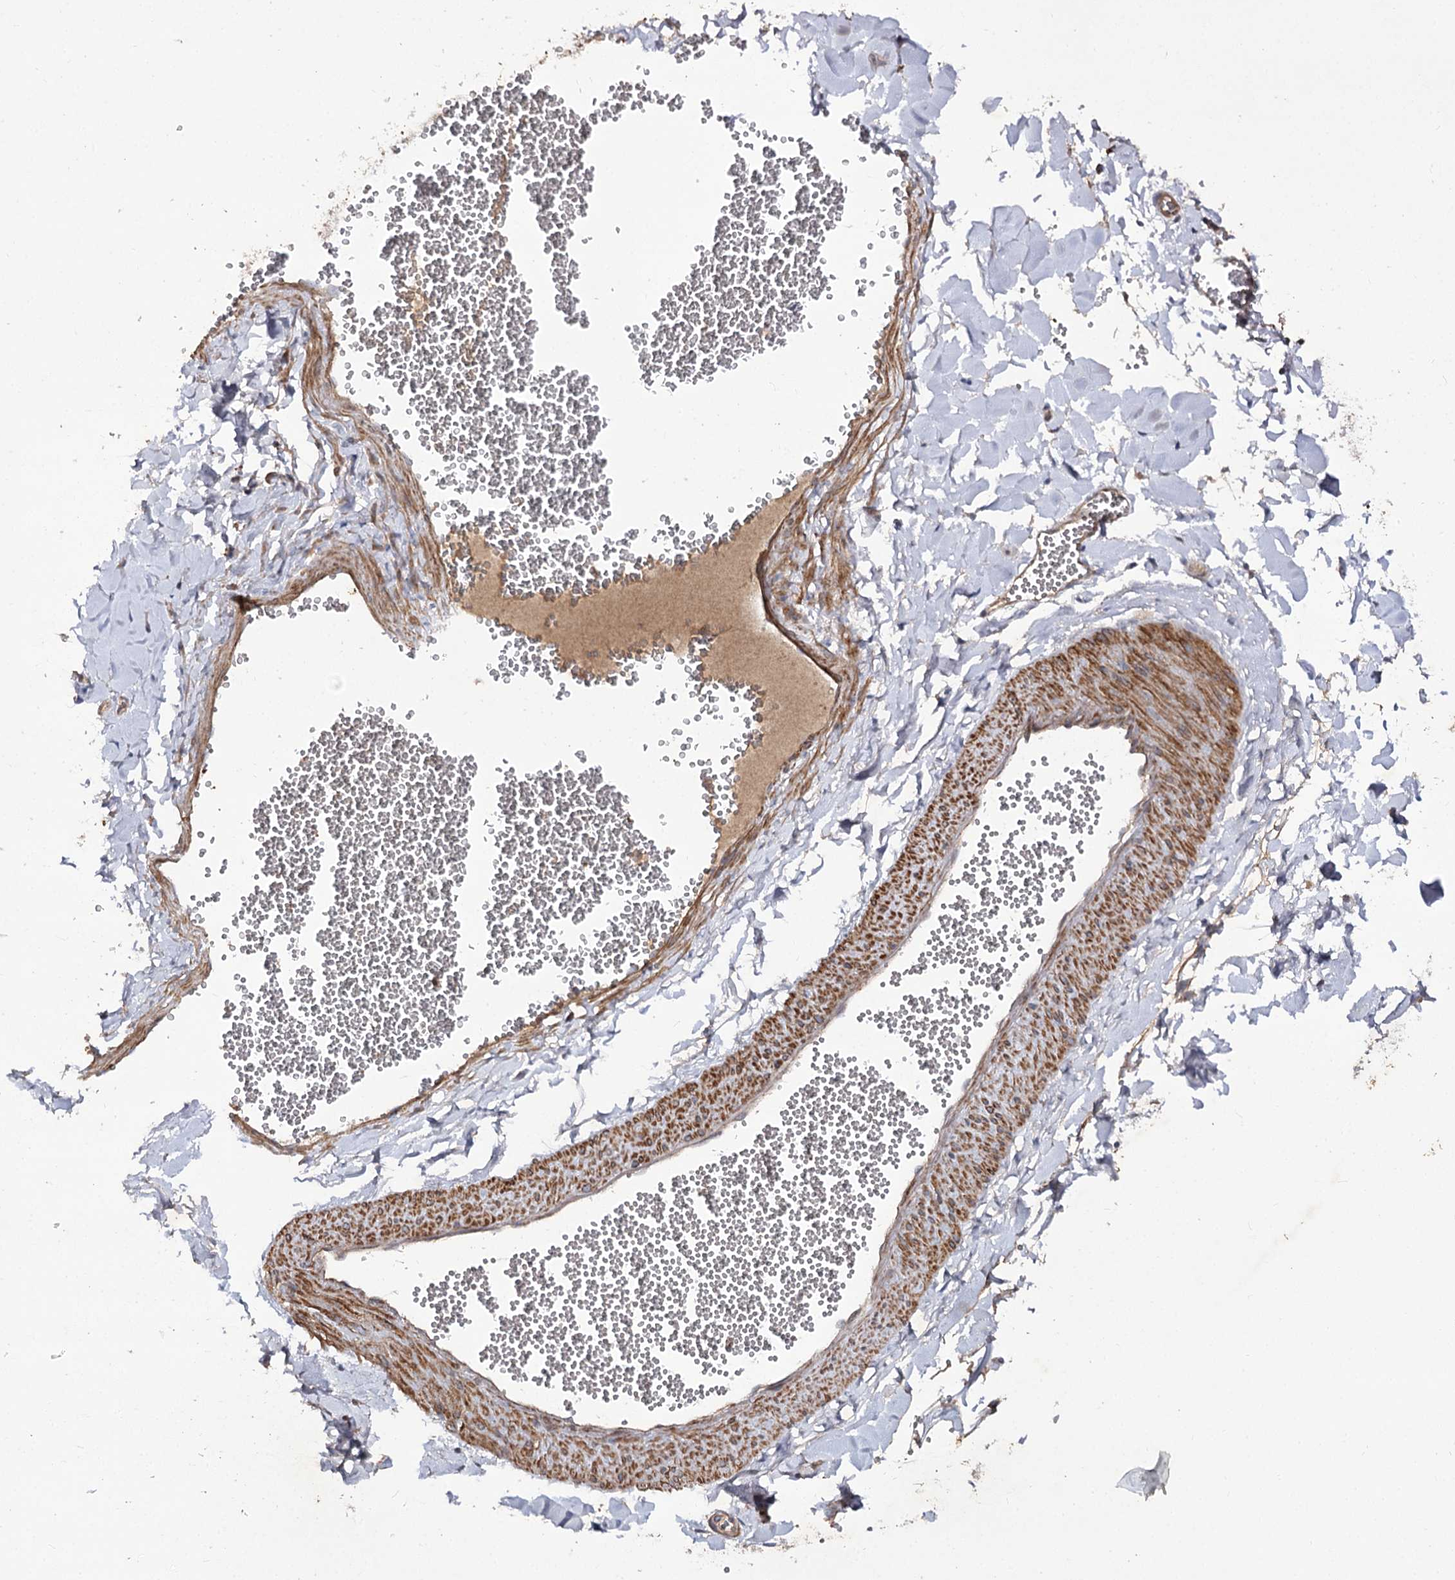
{"staining": {"intensity": "moderate", "quantity": "25%-75%", "location": "cytoplasmic/membranous"}, "tissue": "adipose tissue", "cell_type": "Adipocytes", "image_type": "normal", "snomed": [{"axis": "morphology", "description": "Normal tissue, NOS"}, {"axis": "topography", "description": "Gallbladder"}, {"axis": "topography", "description": "Peripheral nerve tissue"}], "caption": "Immunohistochemical staining of normal human adipose tissue exhibits moderate cytoplasmic/membranous protein expression in about 25%-75% of adipocytes. (Brightfield microscopy of DAB IHC at high magnification).", "gene": "KIAA0825", "patient": {"sex": "male", "age": 38}}